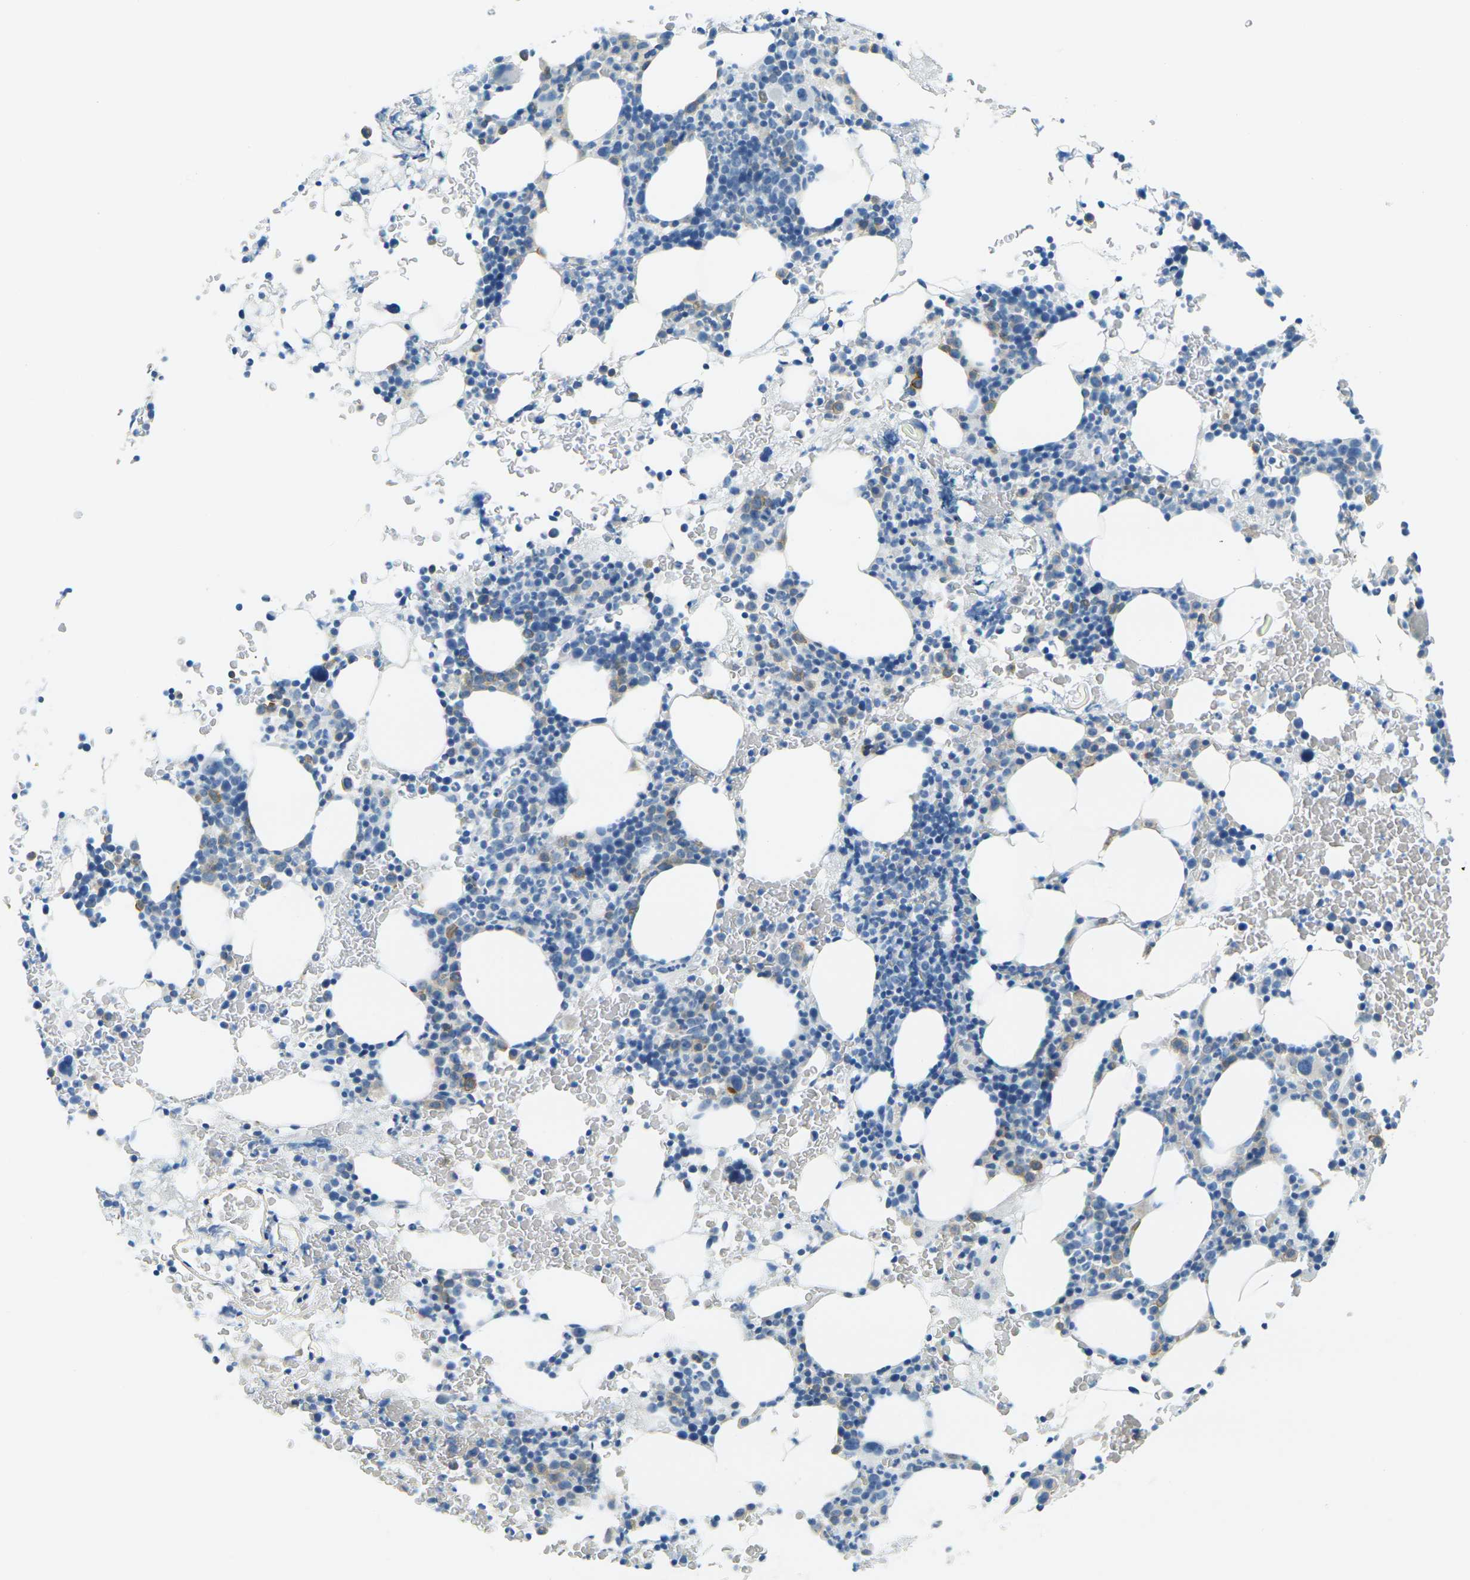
{"staining": {"intensity": "weak", "quantity": "<25%", "location": "cytoplasmic/membranous"}, "tissue": "bone marrow", "cell_type": "Hematopoietic cells", "image_type": "normal", "snomed": [{"axis": "morphology", "description": "Normal tissue, NOS"}, {"axis": "morphology", "description": "Inflammation, NOS"}, {"axis": "topography", "description": "Bone marrow"}], "caption": "Immunohistochemistry histopathology image of unremarkable human bone marrow stained for a protein (brown), which displays no positivity in hematopoietic cells. The staining is performed using DAB (3,3'-diaminobenzidine) brown chromogen with nuclei counter-stained in using hematoxylin.", "gene": "OCLN", "patient": {"sex": "female", "age": 84}}